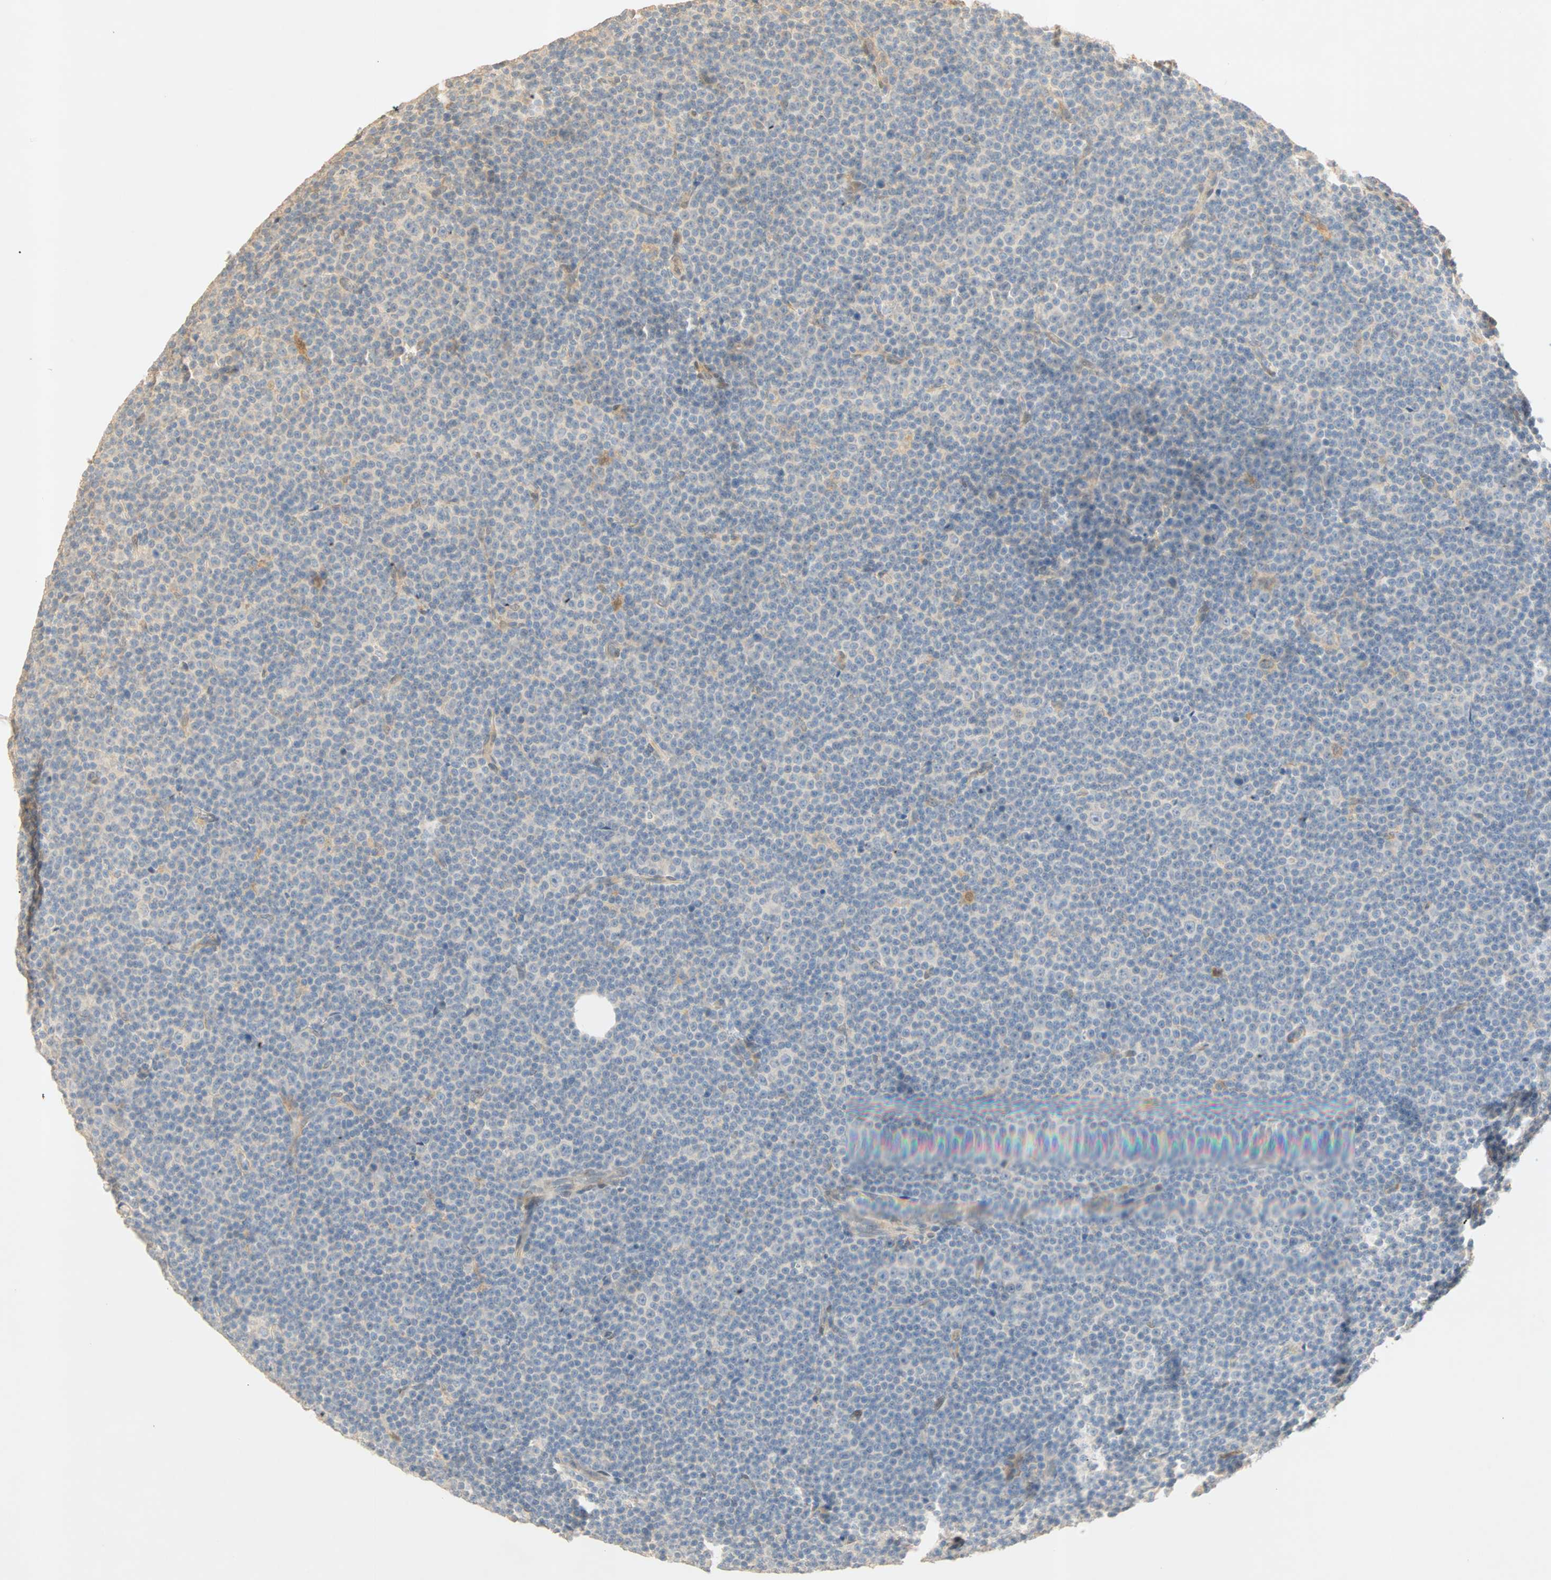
{"staining": {"intensity": "negative", "quantity": "none", "location": "none"}, "tissue": "lymphoma", "cell_type": "Tumor cells", "image_type": "cancer", "snomed": [{"axis": "morphology", "description": "Malignant lymphoma, non-Hodgkin's type, Low grade"}, {"axis": "topography", "description": "Lymph node"}], "caption": "High power microscopy photomicrograph of an immunohistochemistry (IHC) image of low-grade malignant lymphoma, non-Hodgkin's type, revealing no significant positivity in tumor cells.", "gene": "SELENBP1", "patient": {"sex": "female", "age": 67}}